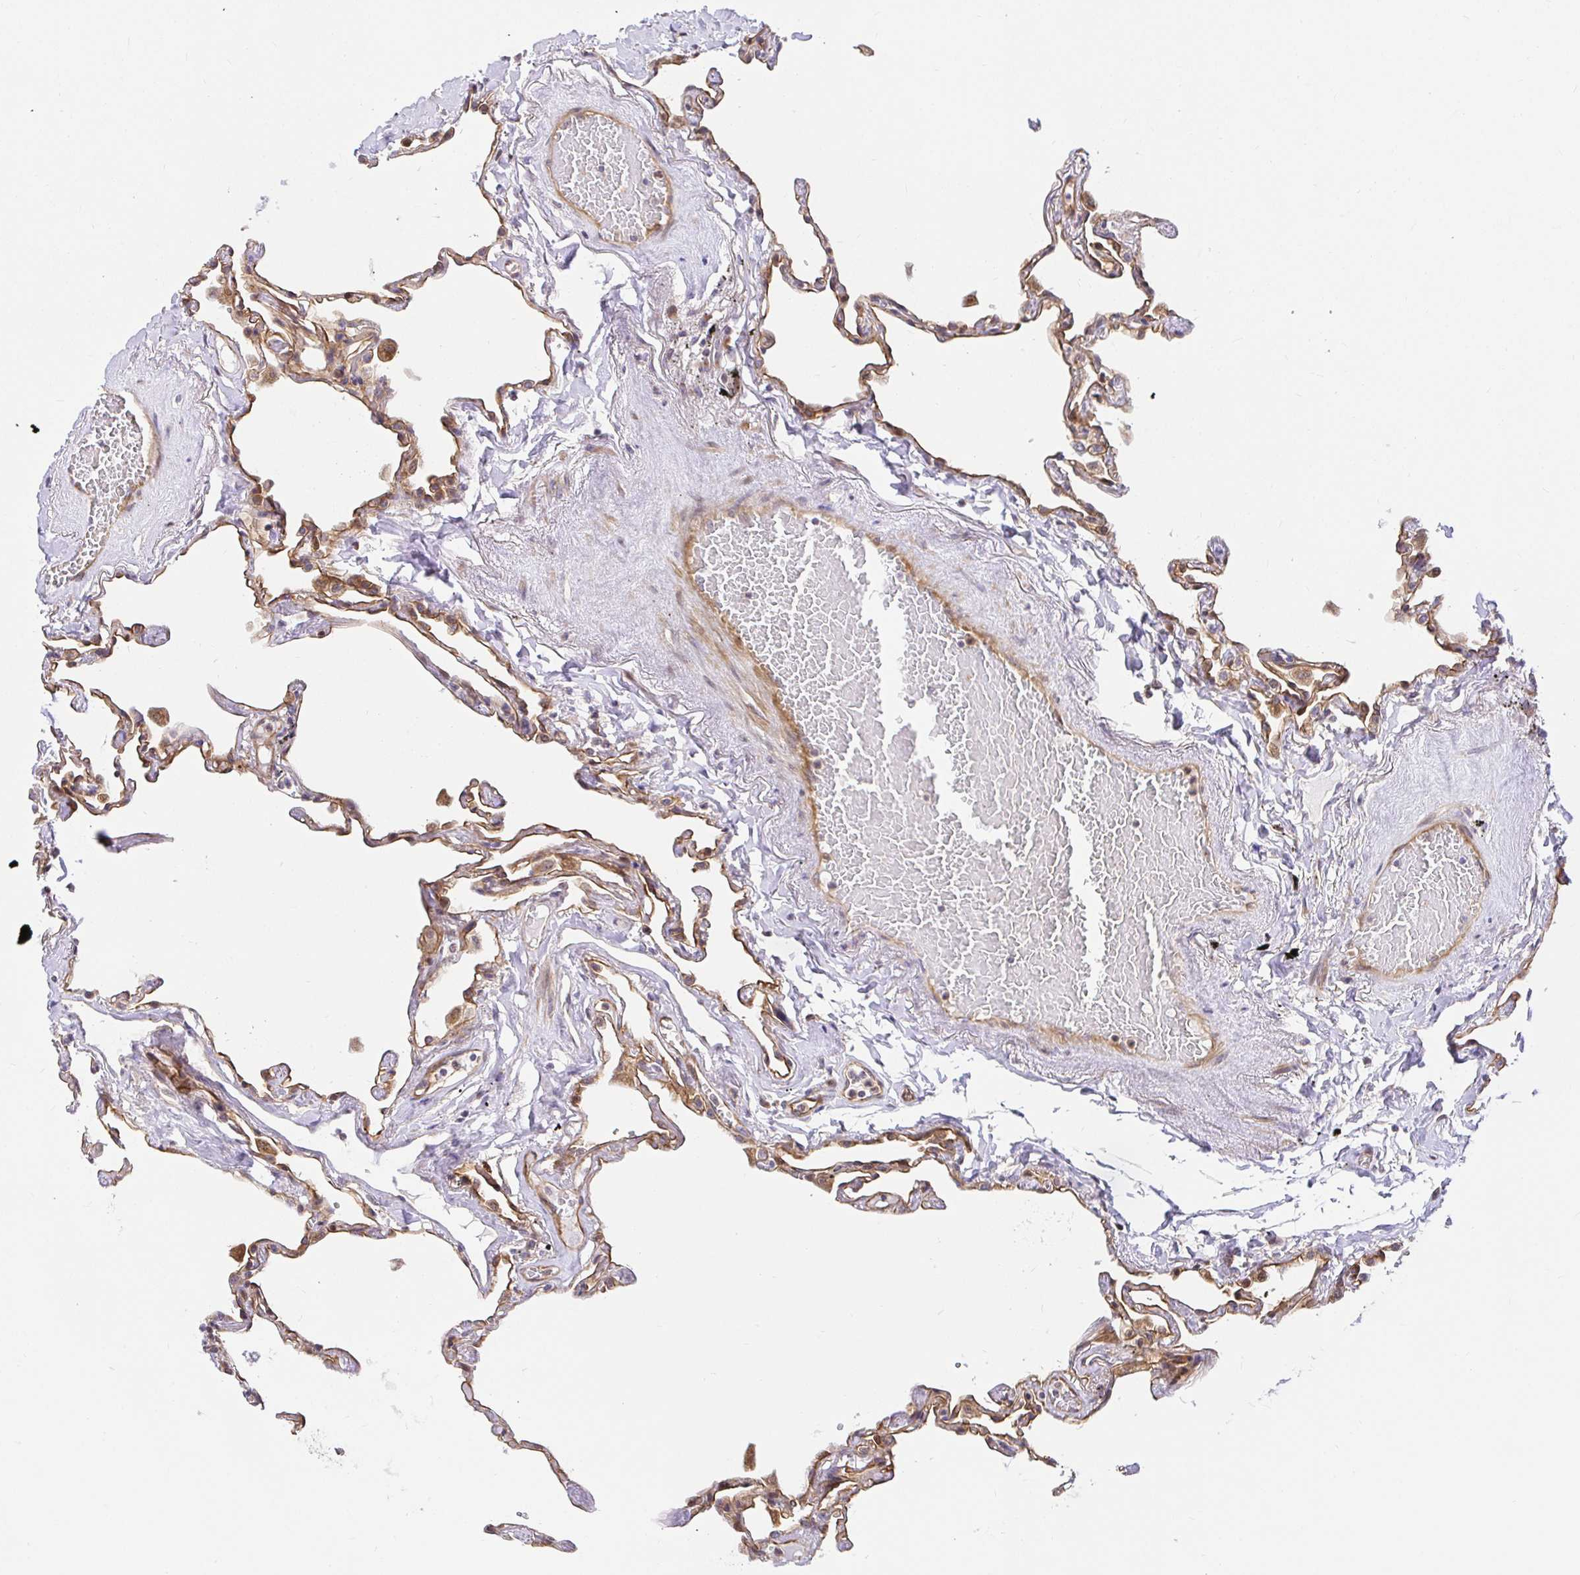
{"staining": {"intensity": "weak", "quantity": ">75%", "location": "cytoplasmic/membranous"}, "tissue": "lung", "cell_type": "Alveolar cells", "image_type": "normal", "snomed": [{"axis": "morphology", "description": "Normal tissue, NOS"}, {"axis": "topography", "description": "Lung"}], "caption": "Lung stained with DAB immunohistochemistry (IHC) demonstrates low levels of weak cytoplasmic/membranous expression in approximately >75% of alveolar cells.", "gene": "TRIM55", "patient": {"sex": "female", "age": 67}}